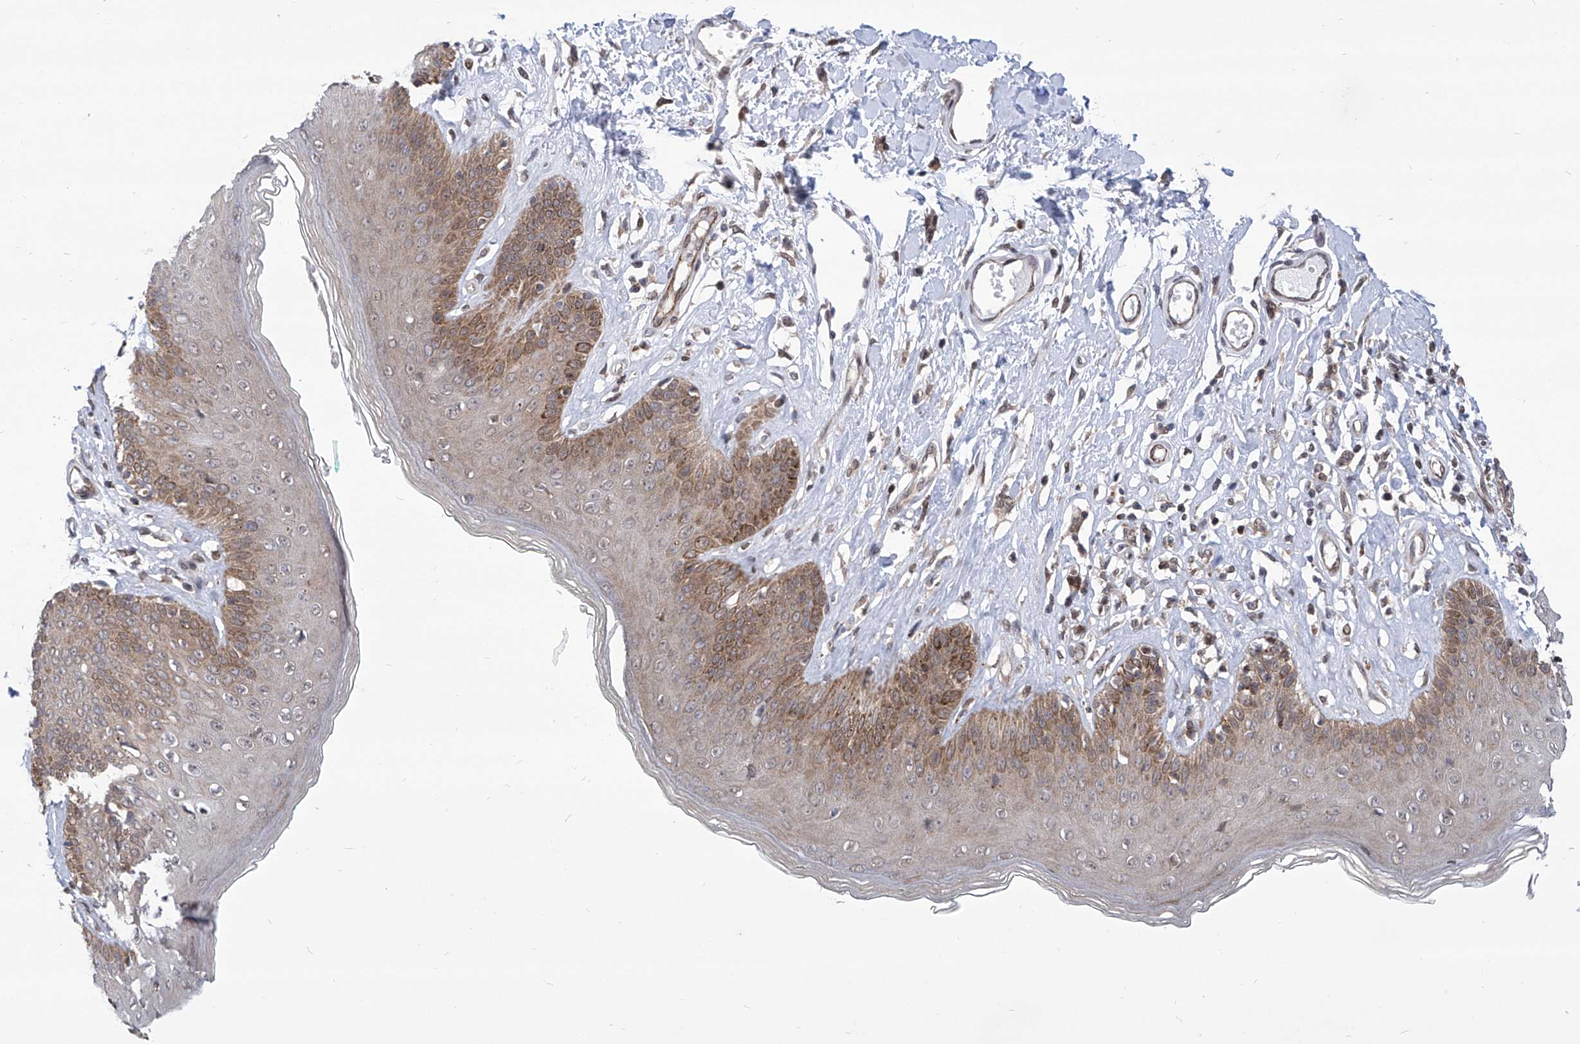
{"staining": {"intensity": "moderate", "quantity": ">75%", "location": "cytoplasmic/membranous"}, "tissue": "skin", "cell_type": "Epidermal cells", "image_type": "normal", "snomed": [{"axis": "morphology", "description": "Normal tissue, NOS"}, {"axis": "morphology", "description": "Squamous cell carcinoma, NOS"}, {"axis": "topography", "description": "Vulva"}], "caption": "An image showing moderate cytoplasmic/membranous positivity in approximately >75% of epidermal cells in benign skin, as visualized by brown immunohistochemical staining.", "gene": "CEP290", "patient": {"sex": "female", "age": 85}}